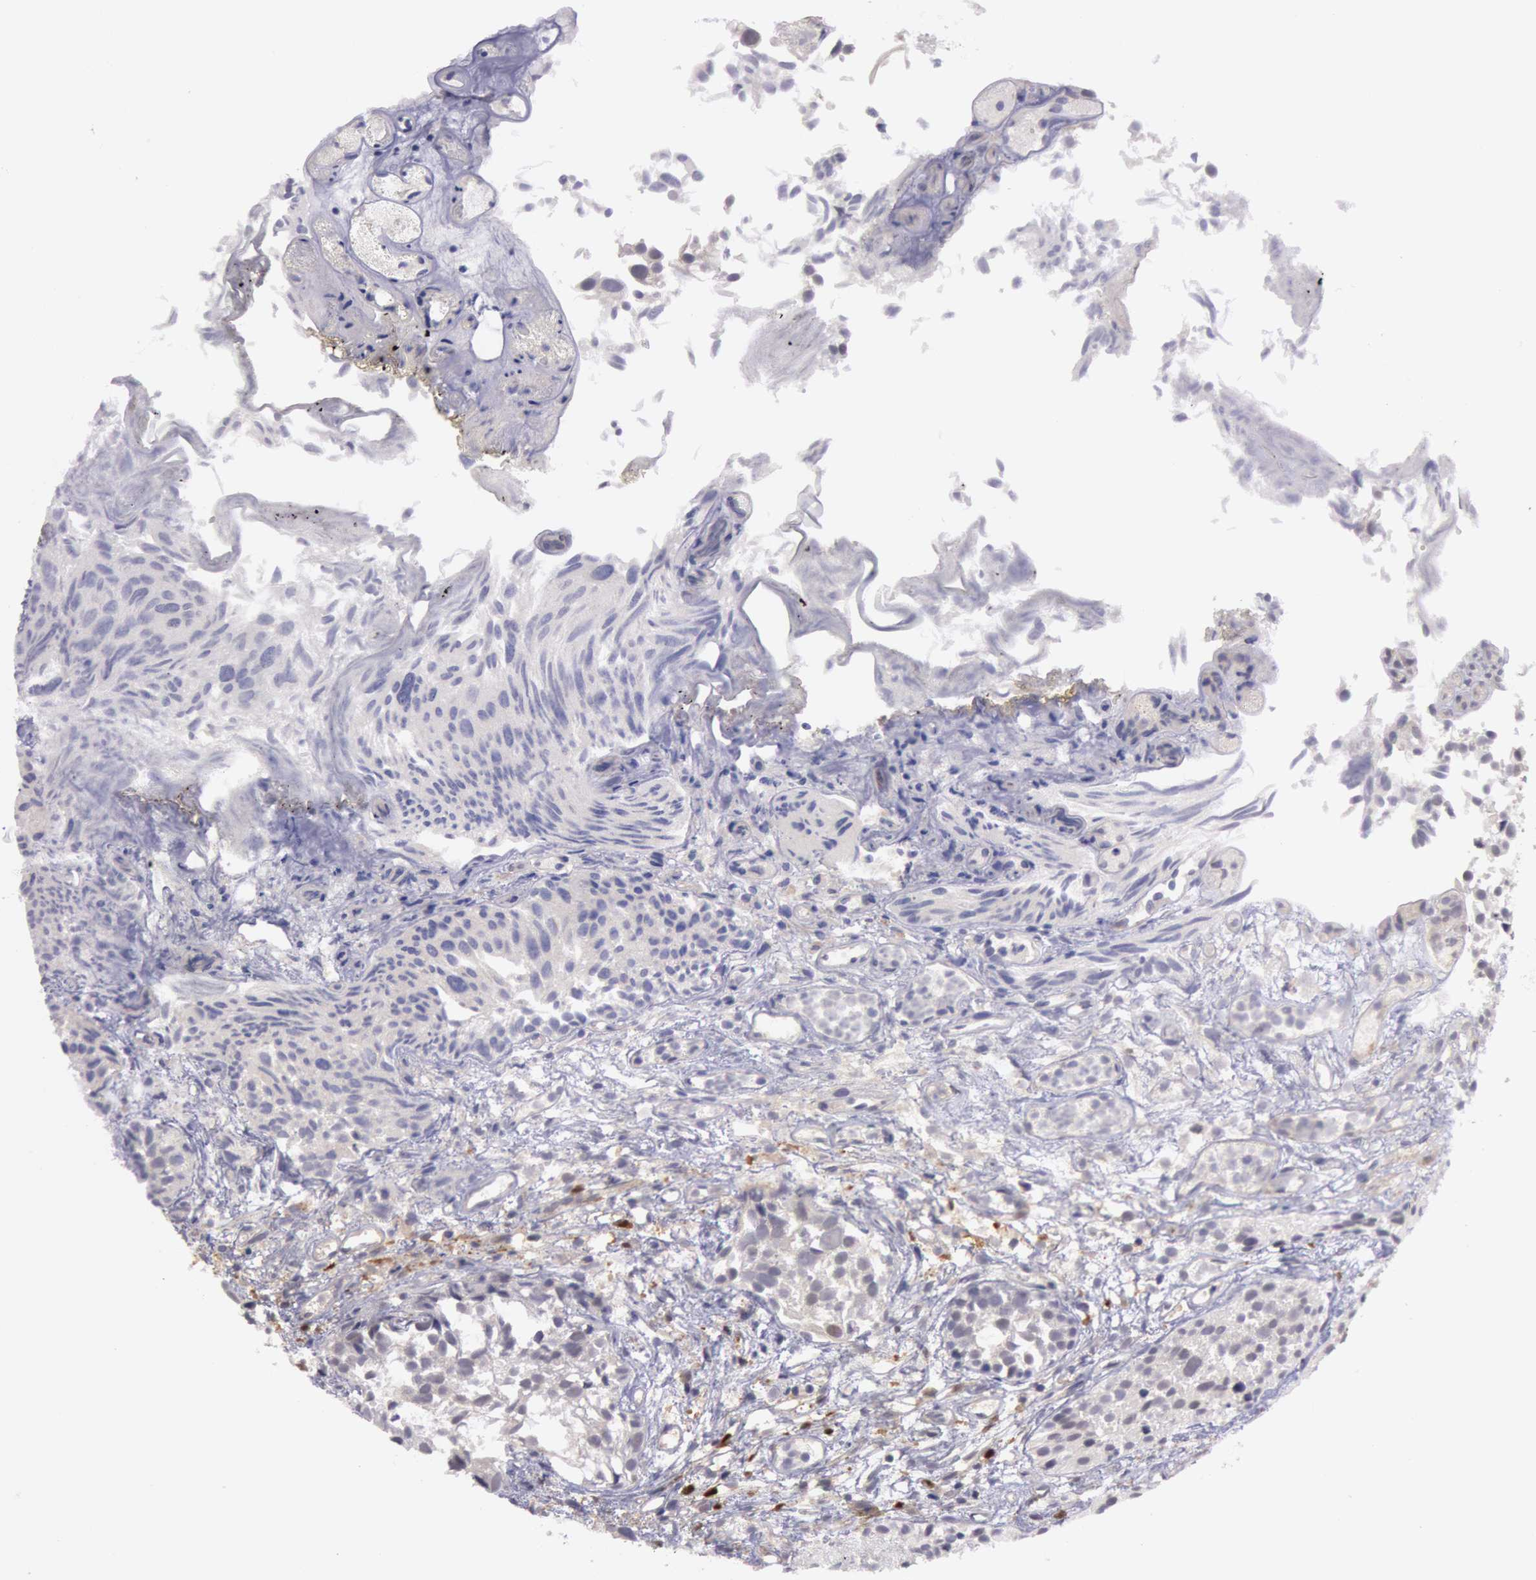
{"staining": {"intensity": "weak", "quantity": ">75%", "location": "cytoplasmic/membranous"}, "tissue": "urothelial cancer", "cell_type": "Tumor cells", "image_type": "cancer", "snomed": [{"axis": "morphology", "description": "Urothelial carcinoma, High grade"}, {"axis": "topography", "description": "Urinary bladder"}], "caption": "IHC of urothelial carcinoma (high-grade) demonstrates low levels of weak cytoplasmic/membranous staining in approximately >75% of tumor cells.", "gene": "TRIB2", "patient": {"sex": "female", "age": 78}}